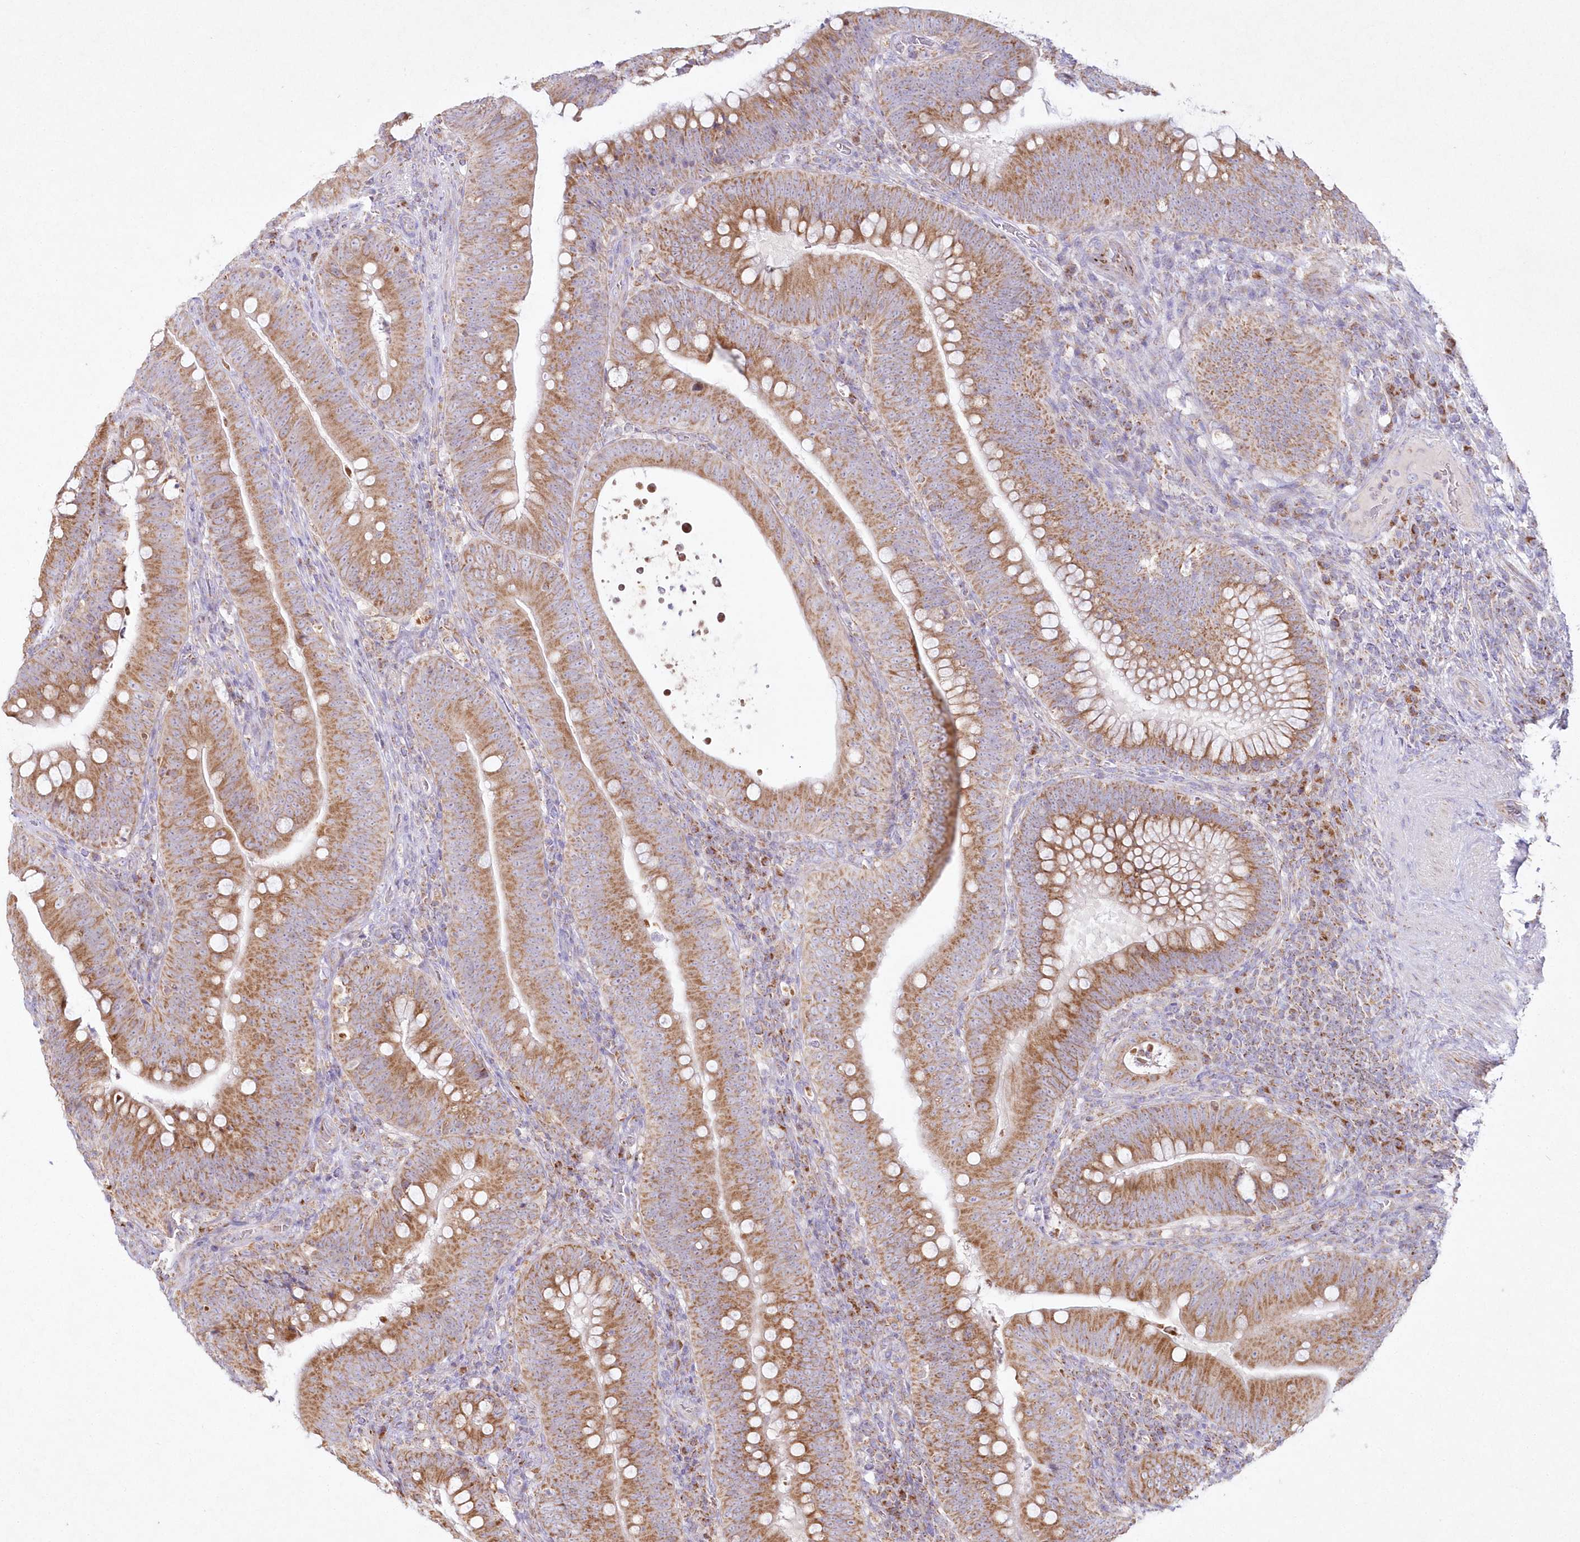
{"staining": {"intensity": "moderate", "quantity": ">75%", "location": "cytoplasmic/membranous"}, "tissue": "colorectal cancer", "cell_type": "Tumor cells", "image_type": "cancer", "snomed": [{"axis": "morphology", "description": "Normal tissue, NOS"}, {"axis": "topography", "description": "Colon"}], "caption": "Protein staining by immunohistochemistry demonstrates moderate cytoplasmic/membranous expression in about >75% of tumor cells in colorectal cancer.", "gene": "DNA2", "patient": {"sex": "female", "age": 82}}